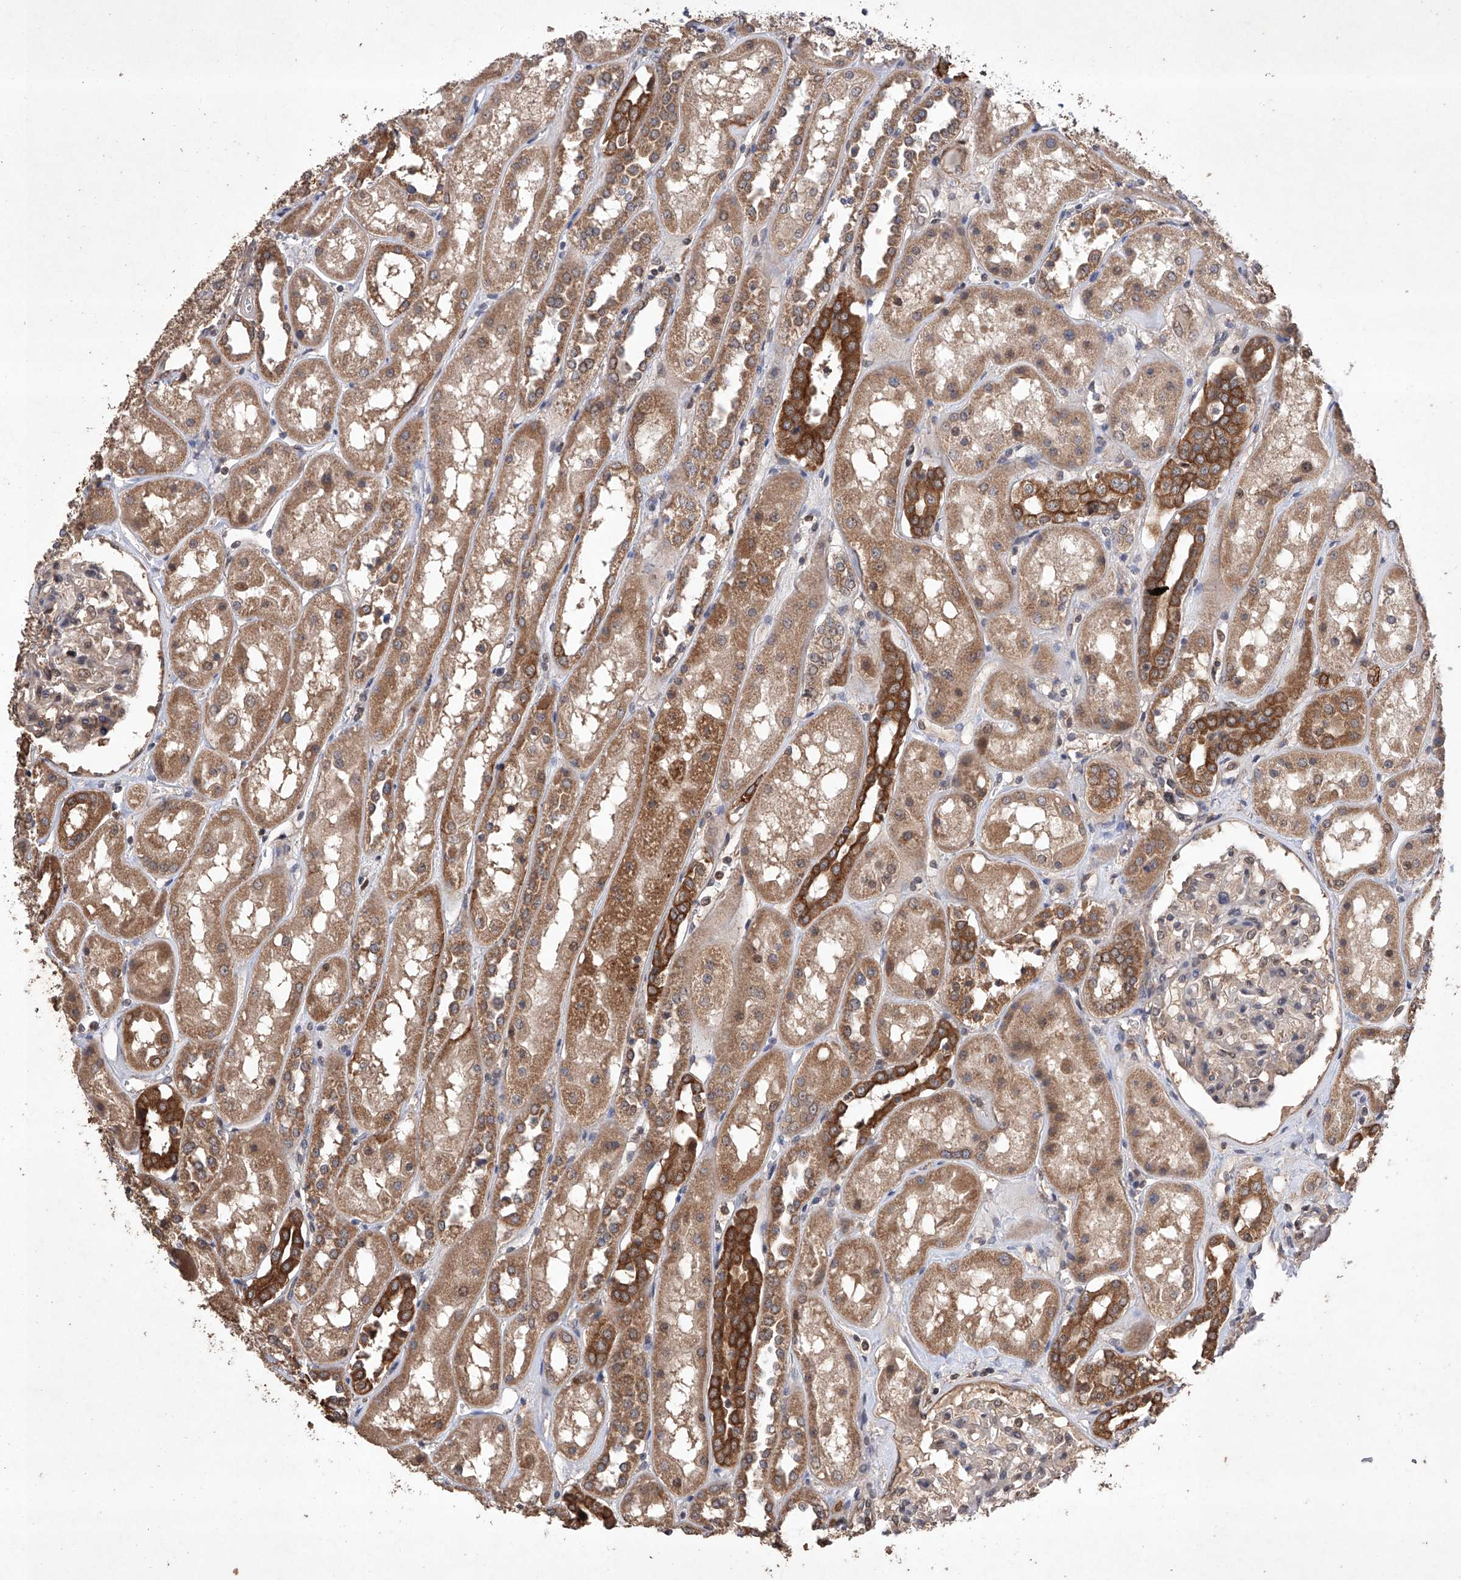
{"staining": {"intensity": "weak", "quantity": "25%-75%", "location": "cytoplasmic/membranous"}, "tissue": "kidney", "cell_type": "Cells in glomeruli", "image_type": "normal", "snomed": [{"axis": "morphology", "description": "Normal tissue, NOS"}, {"axis": "topography", "description": "Kidney"}], "caption": "Immunohistochemistry (IHC) image of normal kidney stained for a protein (brown), which demonstrates low levels of weak cytoplasmic/membranous staining in approximately 25%-75% of cells in glomeruli.", "gene": "LURAP1", "patient": {"sex": "male", "age": 70}}